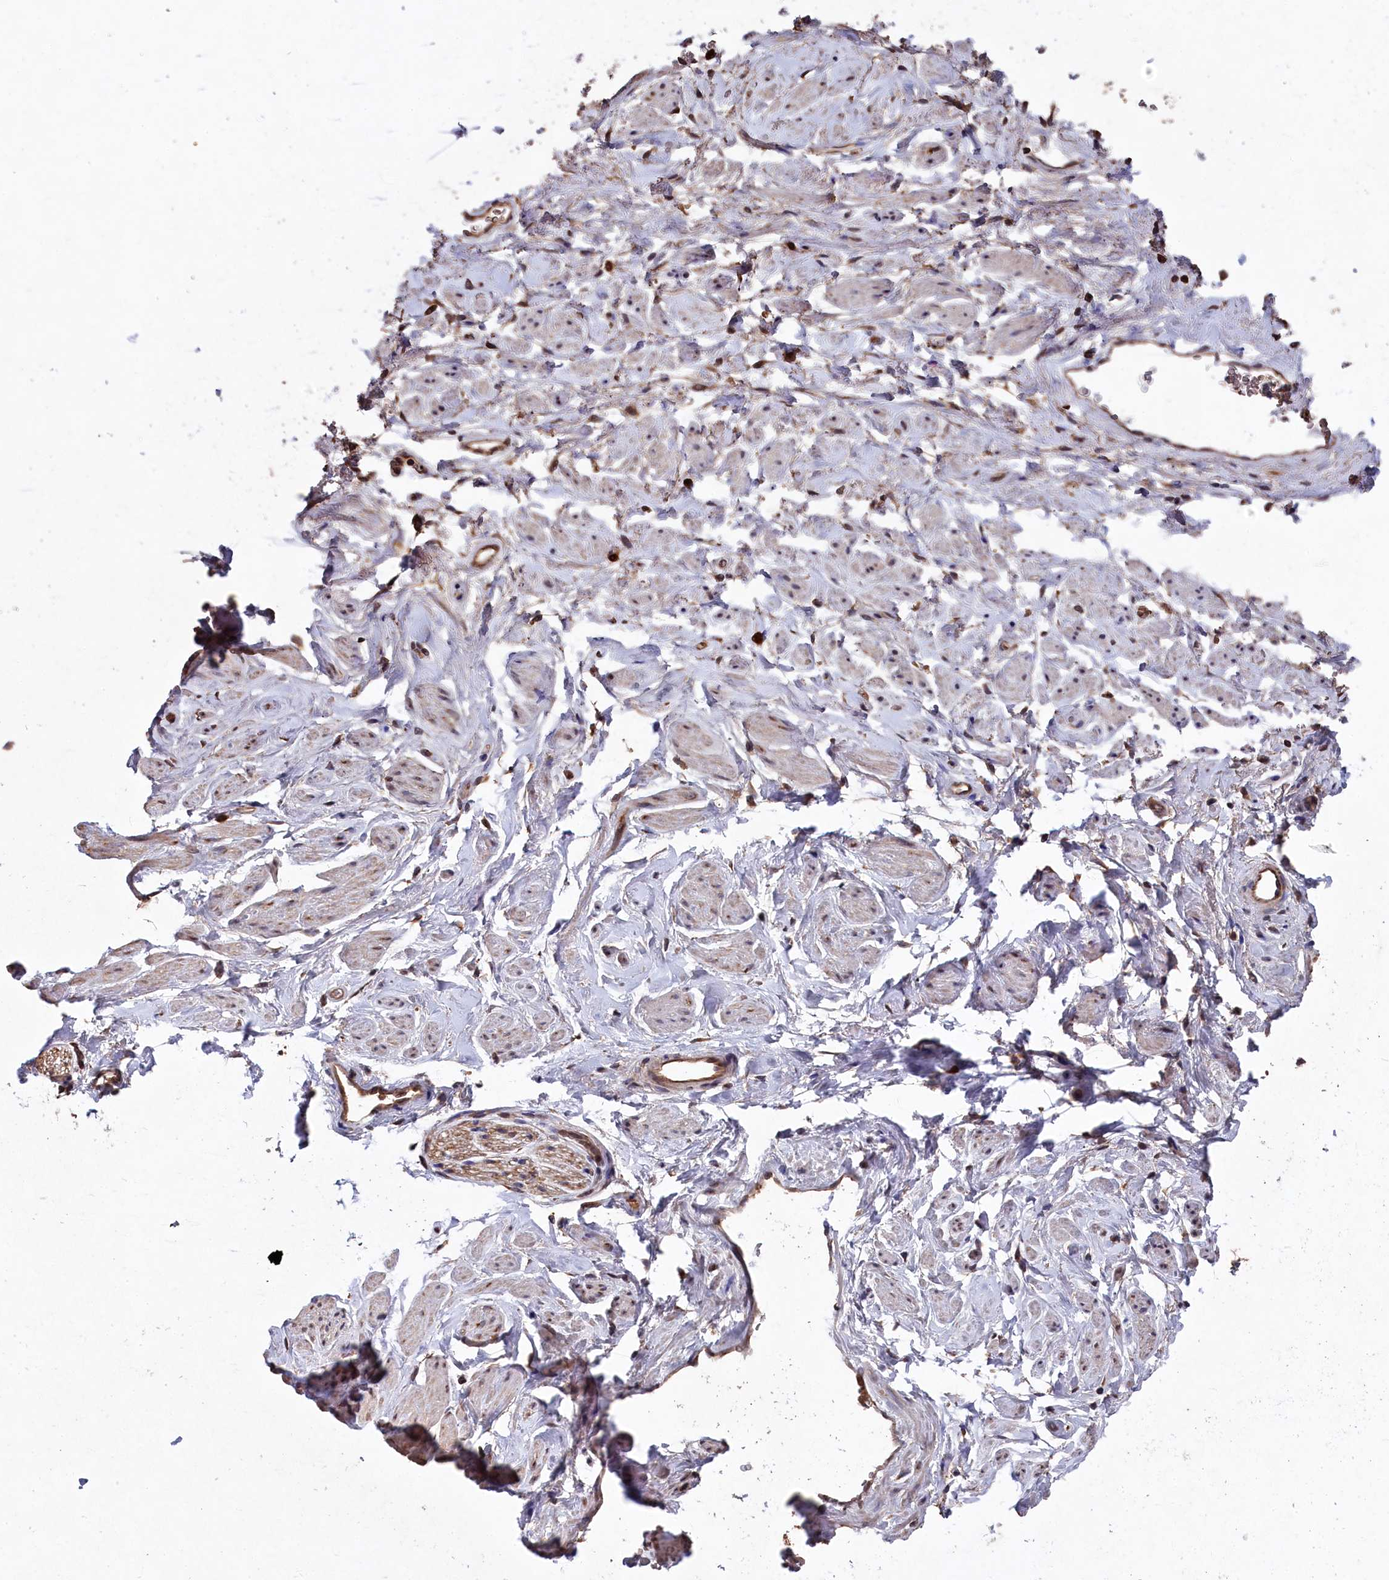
{"staining": {"intensity": "weak", "quantity": ">75%", "location": "cytoplasmic/membranous"}, "tissue": "adipose tissue", "cell_type": "Adipocytes", "image_type": "normal", "snomed": [{"axis": "morphology", "description": "Normal tissue, NOS"}, {"axis": "morphology", "description": "Adenocarcinoma, NOS"}, {"axis": "topography", "description": "Rectum"}, {"axis": "topography", "description": "Vagina"}, {"axis": "topography", "description": "Peripheral nerve tissue"}], "caption": "DAB (3,3'-diaminobenzidine) immunohistochemical staining of unremarkable adipose tissue displays weak cytoplasmic/membranous protein expression in approximately >75% of adipocytes.", "gene": "NAA60", "patient": {"sex": "female", "age": 71}}